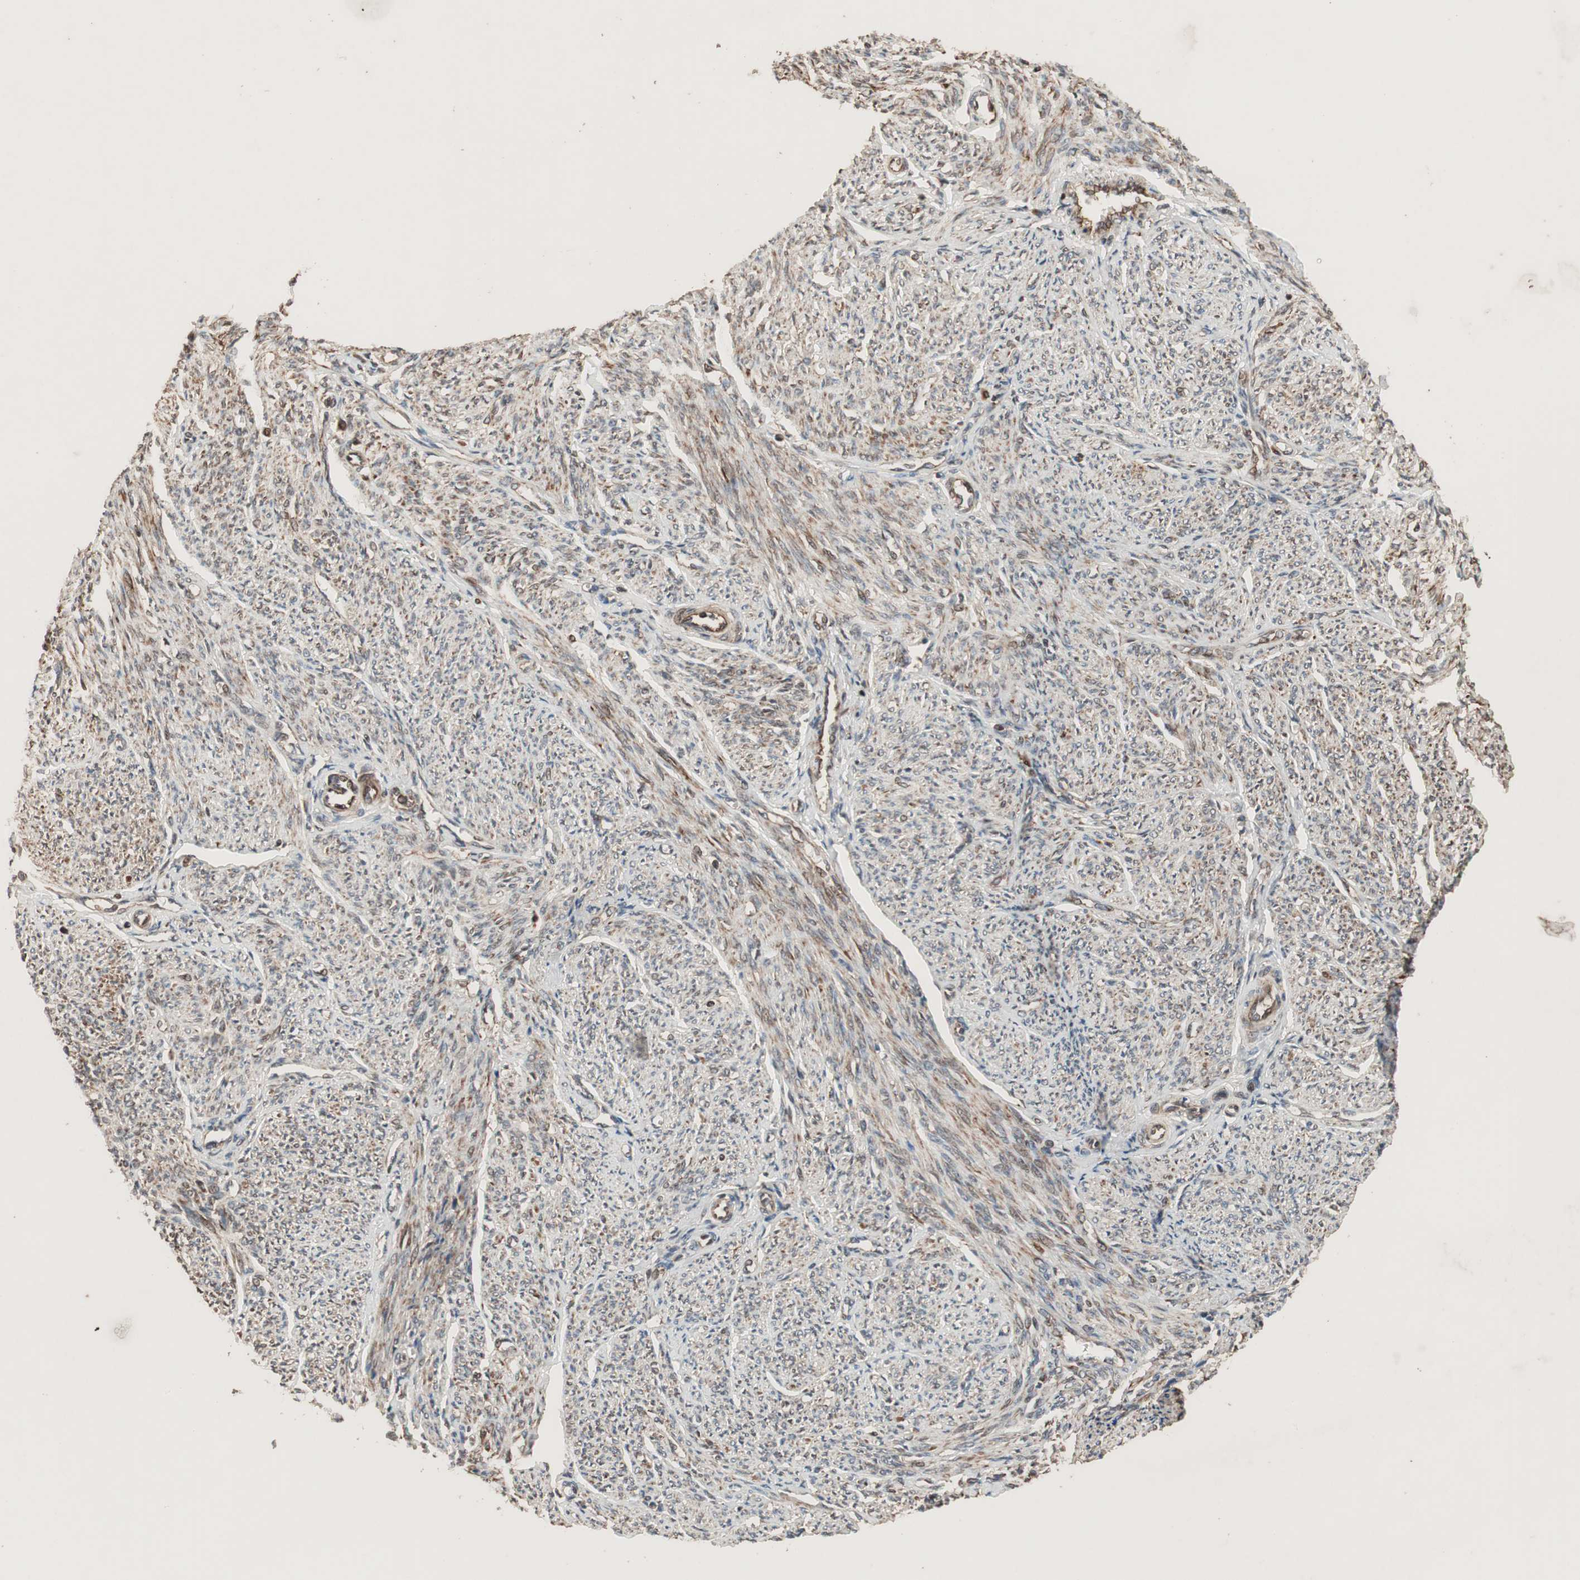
{"staining": {"intensity": "strong", "quantity": ">75%", "location": "cytoplasmic/membranous"}, "tissue": "smooth muscle", "cell_type": "Smooth muscle cells", "image_type": "normal", "snomed": [{"axis": "morphology", "description": "Normal tissue, NOS"}, {"axis": "topography", "description": "Smooth muscle"}], "caption": "This is an image of immunohistochemistry (IHC) staining of unremarkable smooth muscle, which shows strong positivity in the cytoplasmic/membranous of smooth muscle cells.", "gene": "RAB1A", "patient": {"sex": "female", "age": 65}}